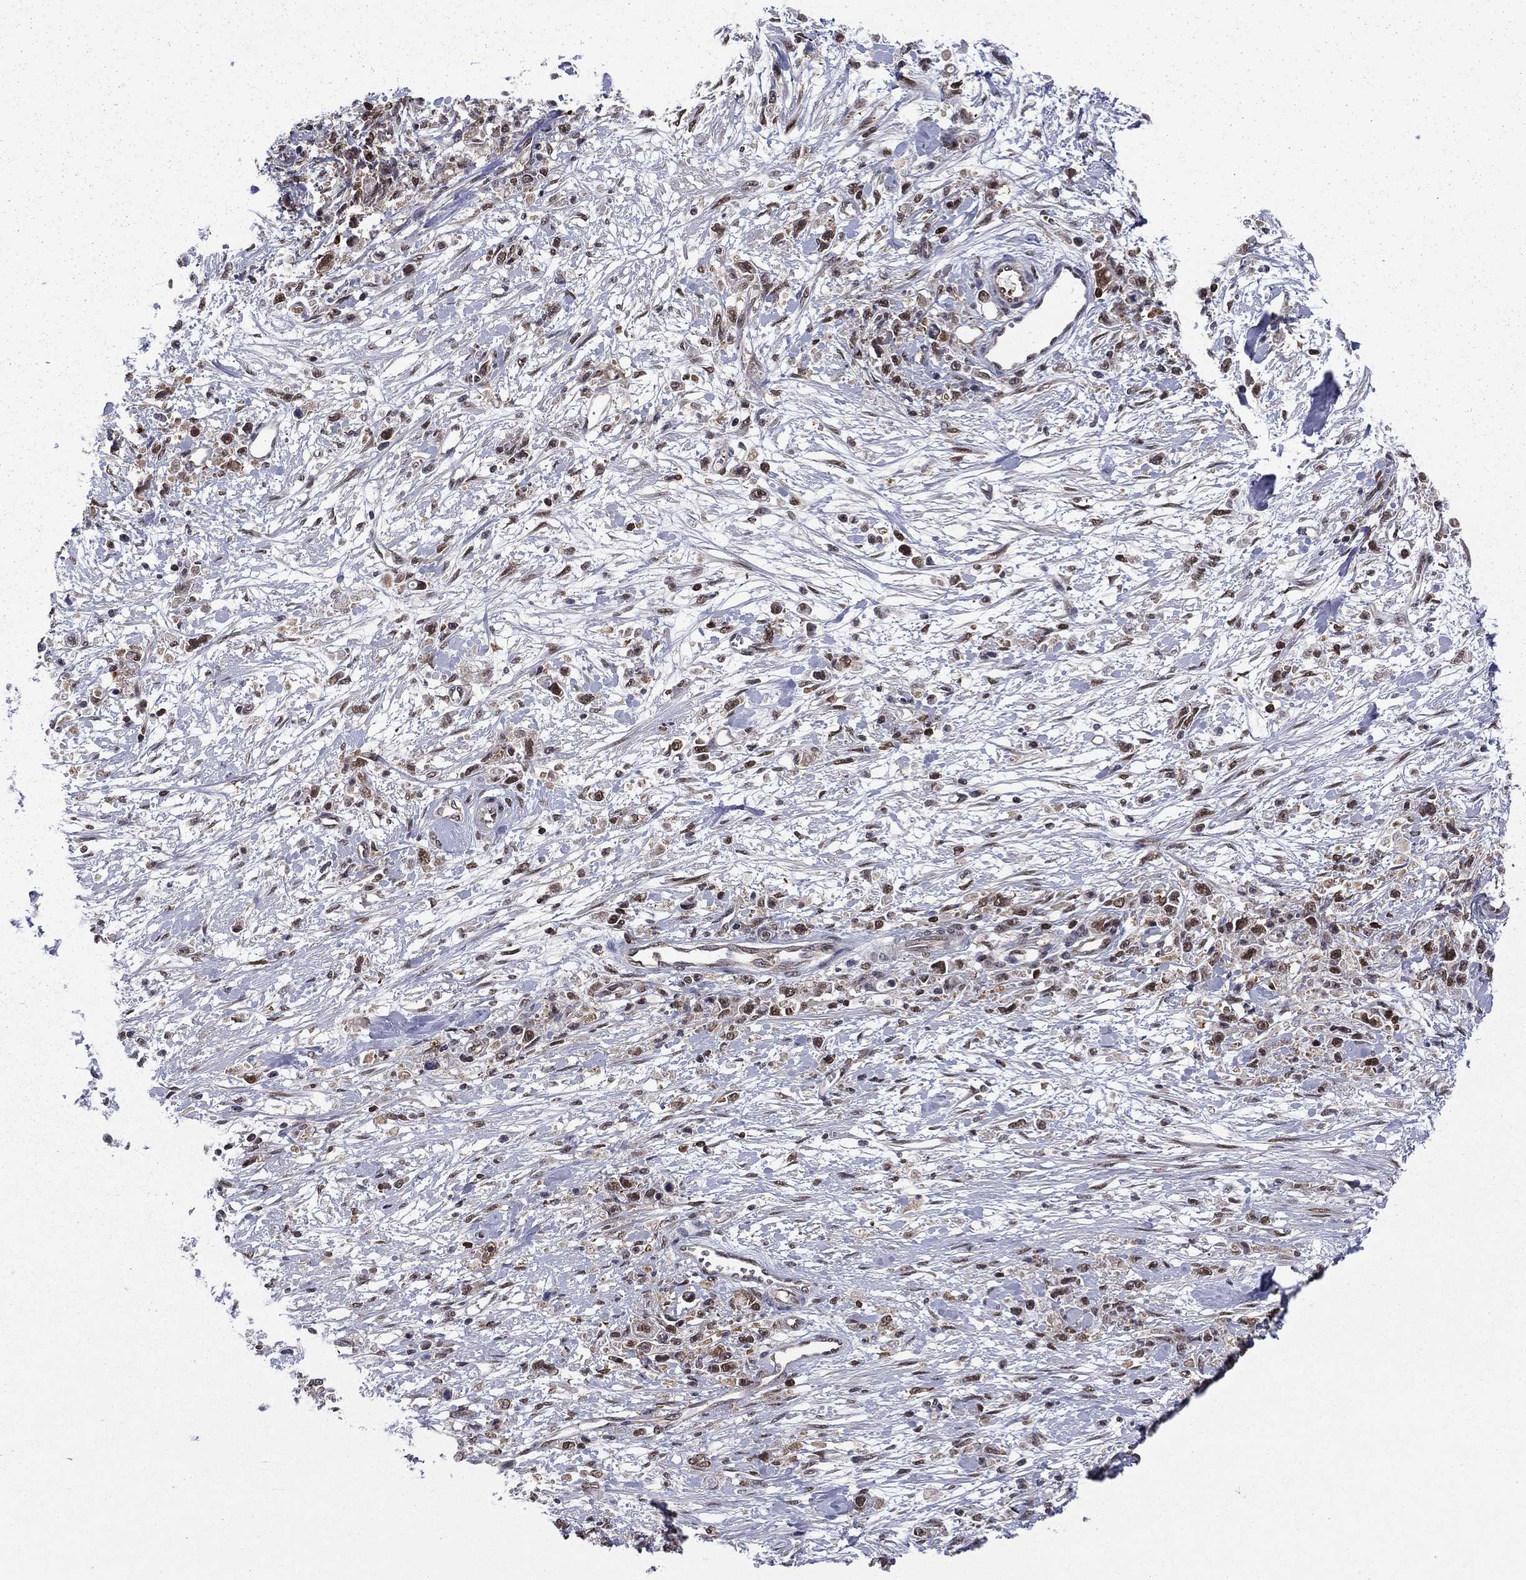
{"staining": {"intensity": "moderate", "quantity": "<25%", "location": "nuclear"}, "tissue": "stomach cancer", "cell_type": "Tumor cells", "image_type": "cancer", "snomed": [{"axis": "morphology", "description": "Adenocarcinoma, NOS"}, {"axis": "topography", "description": "Stomach"}], "caption": "Human adenocarcinoma (stomach) stained with a protein marker exhibits moderate staining in tumor cells.", "gene": "PSMD2", "patient": {"sex": "female", "age": 59}}